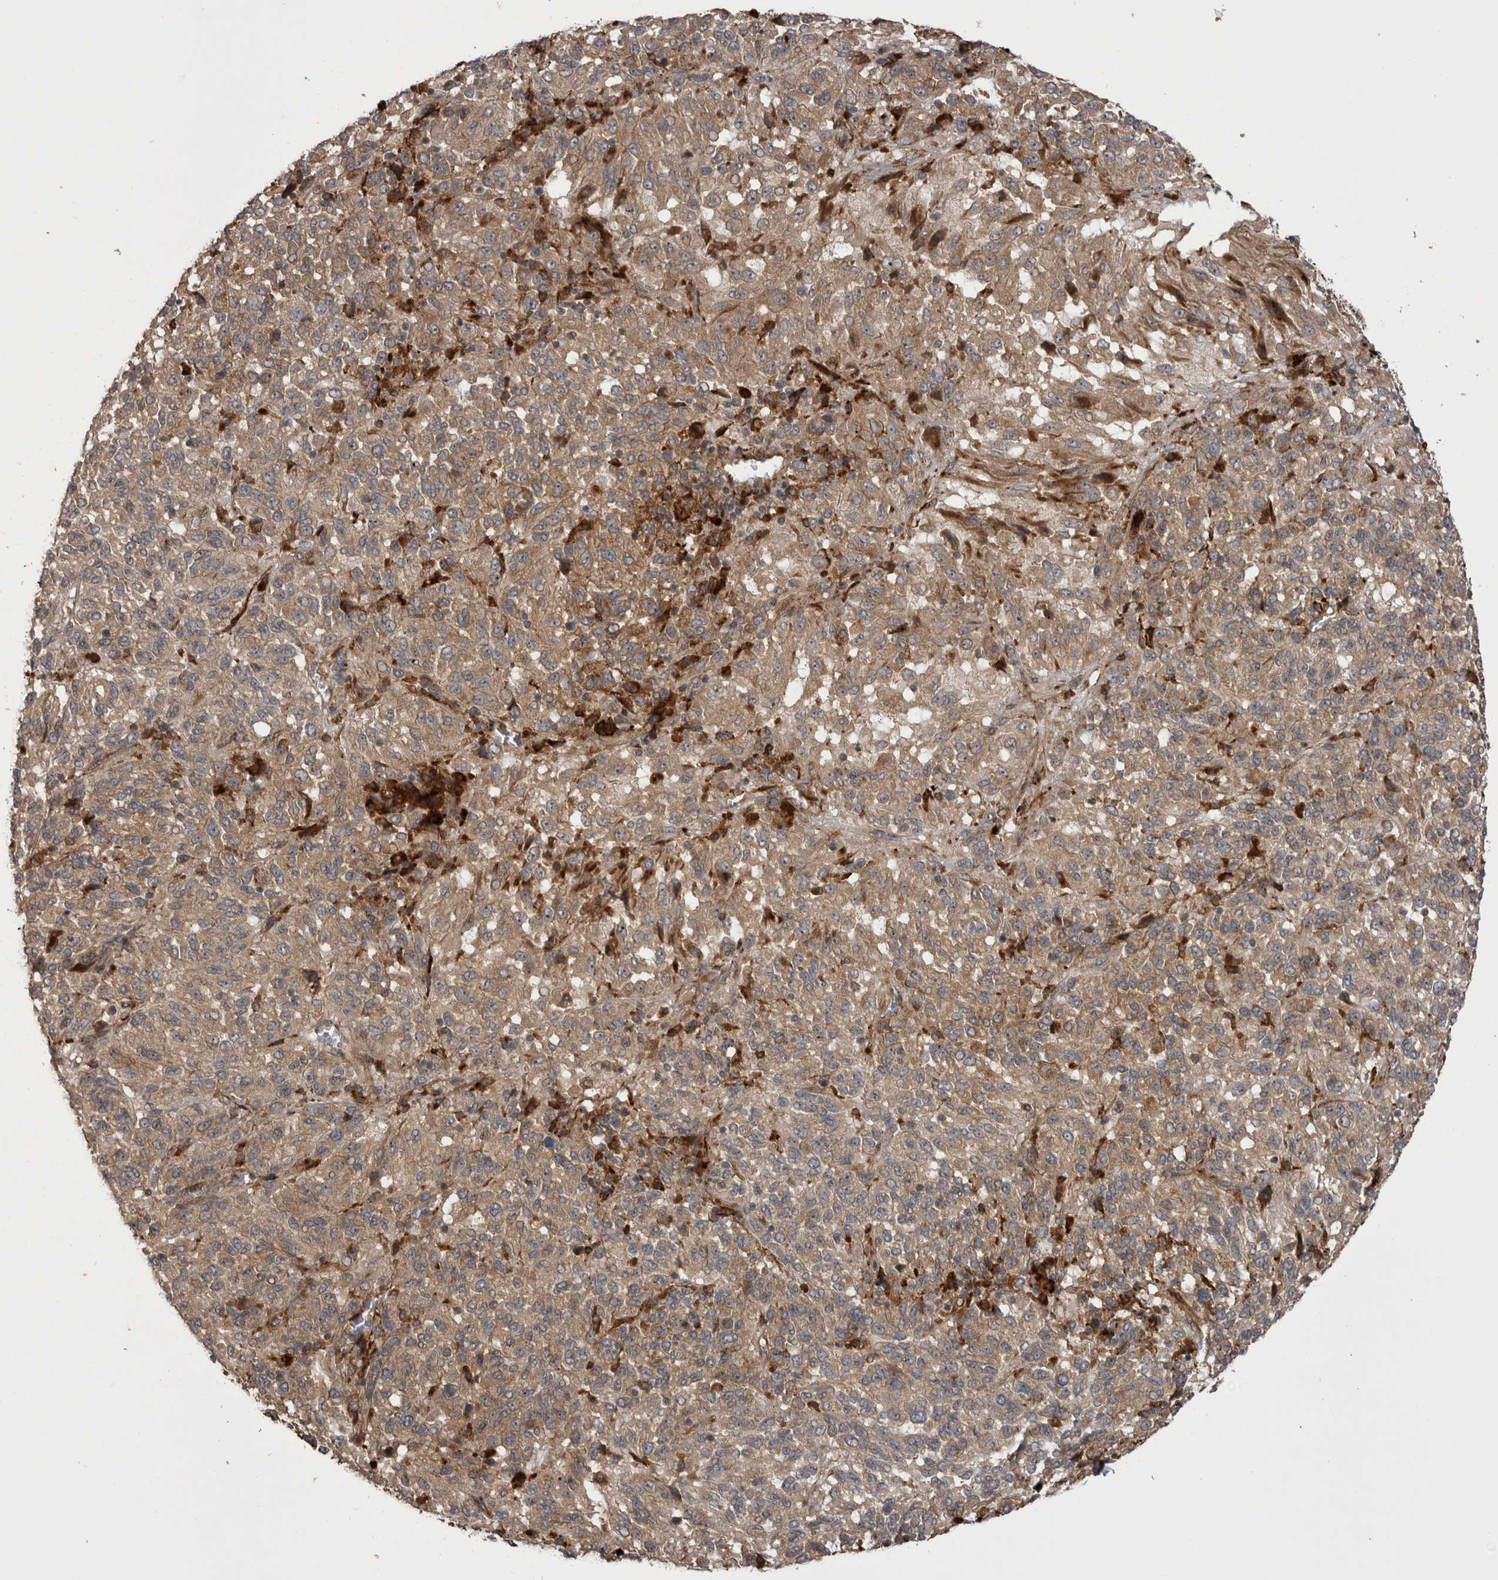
{"staining": {"intensity": "weak", "quantity": ">75%", "location": "cytoplasmic/membranous"}, "tissue": "melanoma", "cell_type": "Tumor cells", "image_type": "cancer", "snomed": [{"axis": "morphology", "description": "Malignant melanoma, Metastatic site"}, {"axis": "topography", "description": "Lung"}], "caption": "Approximately >75% of tumor cells in melanoma exhibit weak cytoplasmic/membranous protein positivity as visualized by brown immunohistochemical staining.", "gene": "RAB3GAP2", "patient": {"sex": "male", "age": 64}}